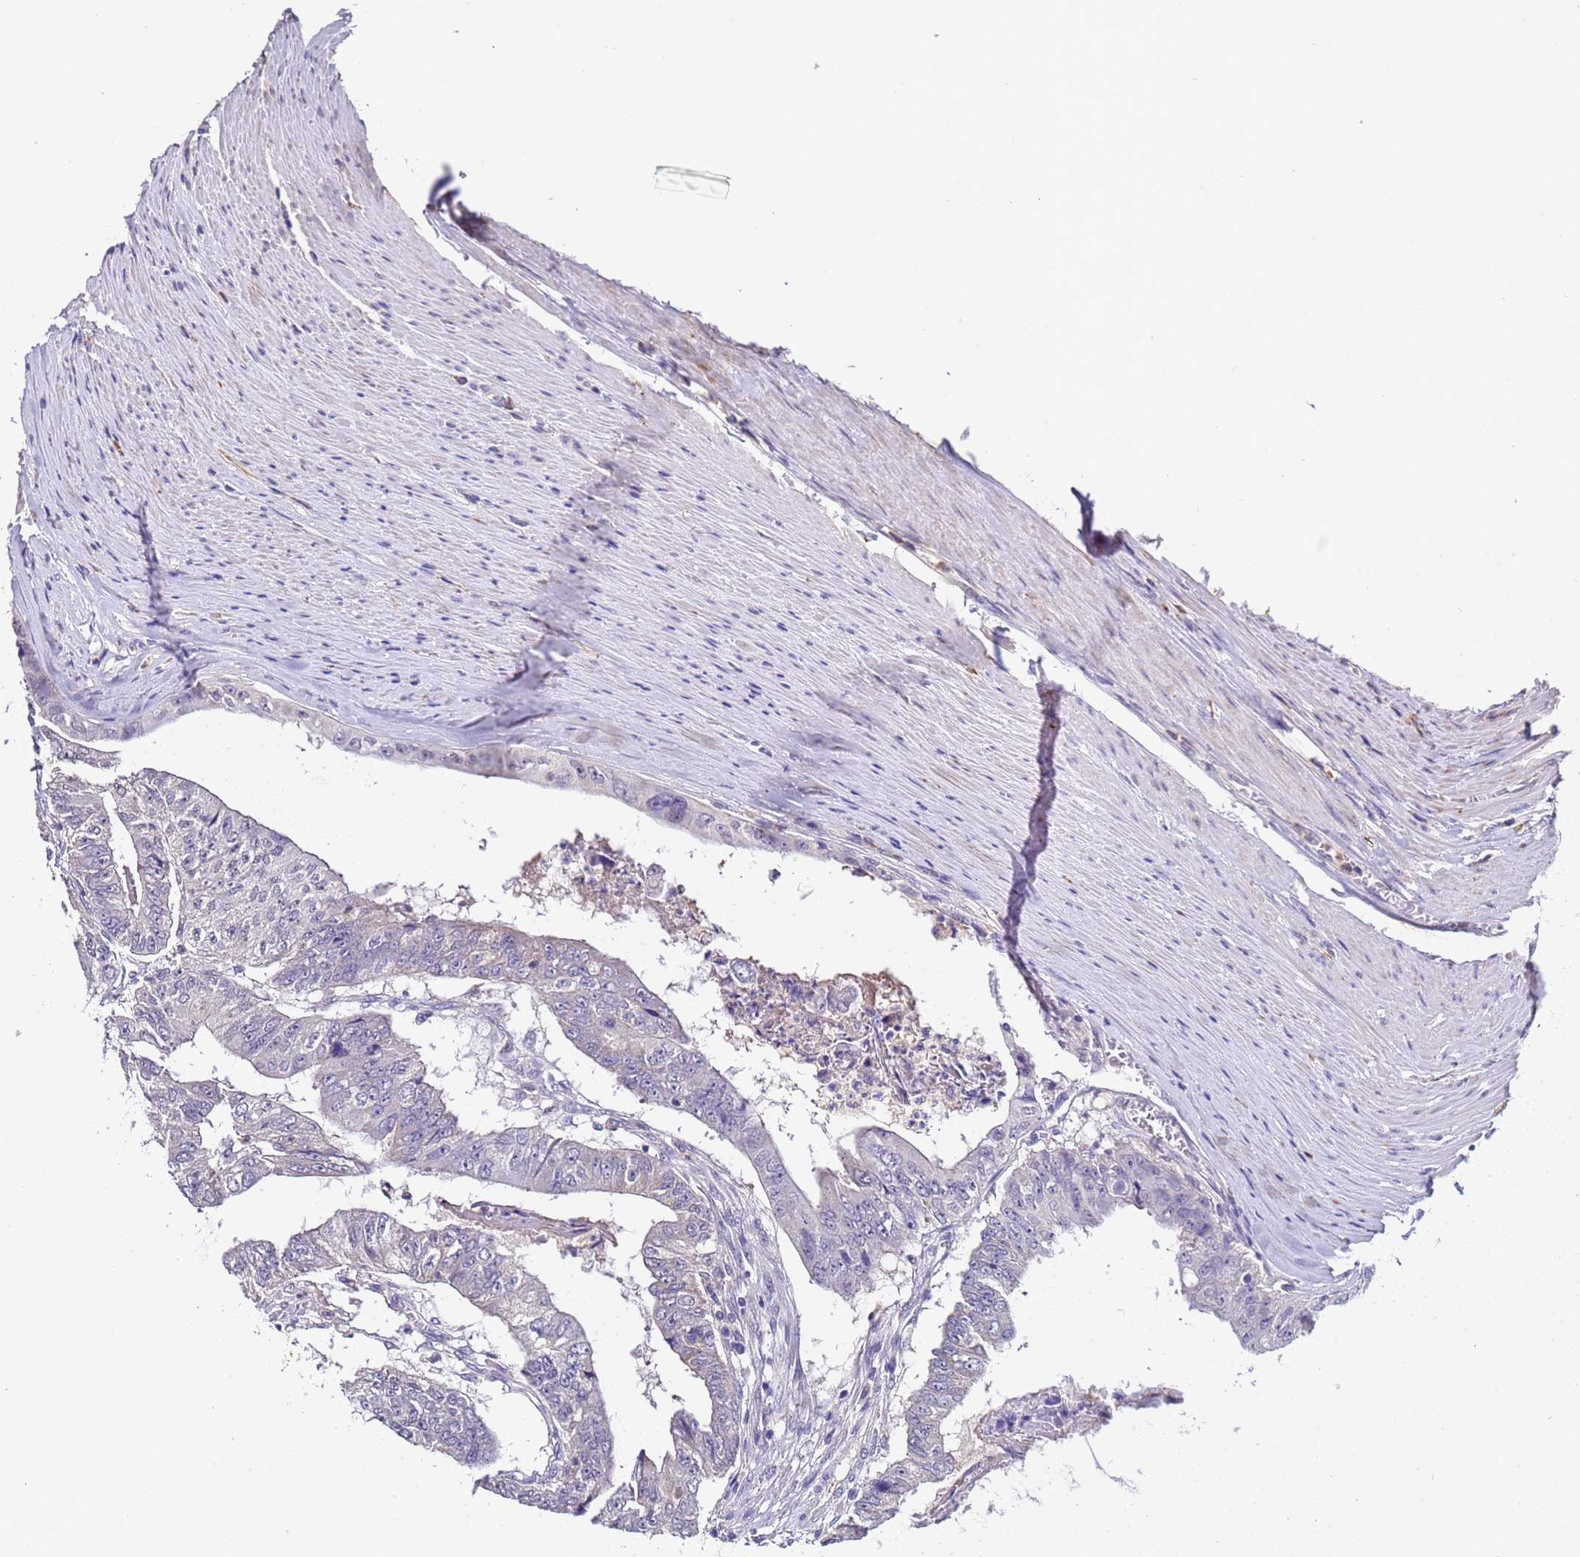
{"staining": {"intensity": "negative", "quantity": "none", "location": "none"}, "tissue": "colorectal cancer", "cell_type": "Tumor cells", "image_type": "cancer", "snomed": [{"axis": "morphology", "description": "Adenocarcinoma, NOS"}, {"axis": "topography", "description": "Colon"}], "caption": "Tumor cells show no significant positivity in colorectal cancer (adenocarcinoma).", "gene": "ZNF248", "patient": {"sex": "female", "age": 67}}